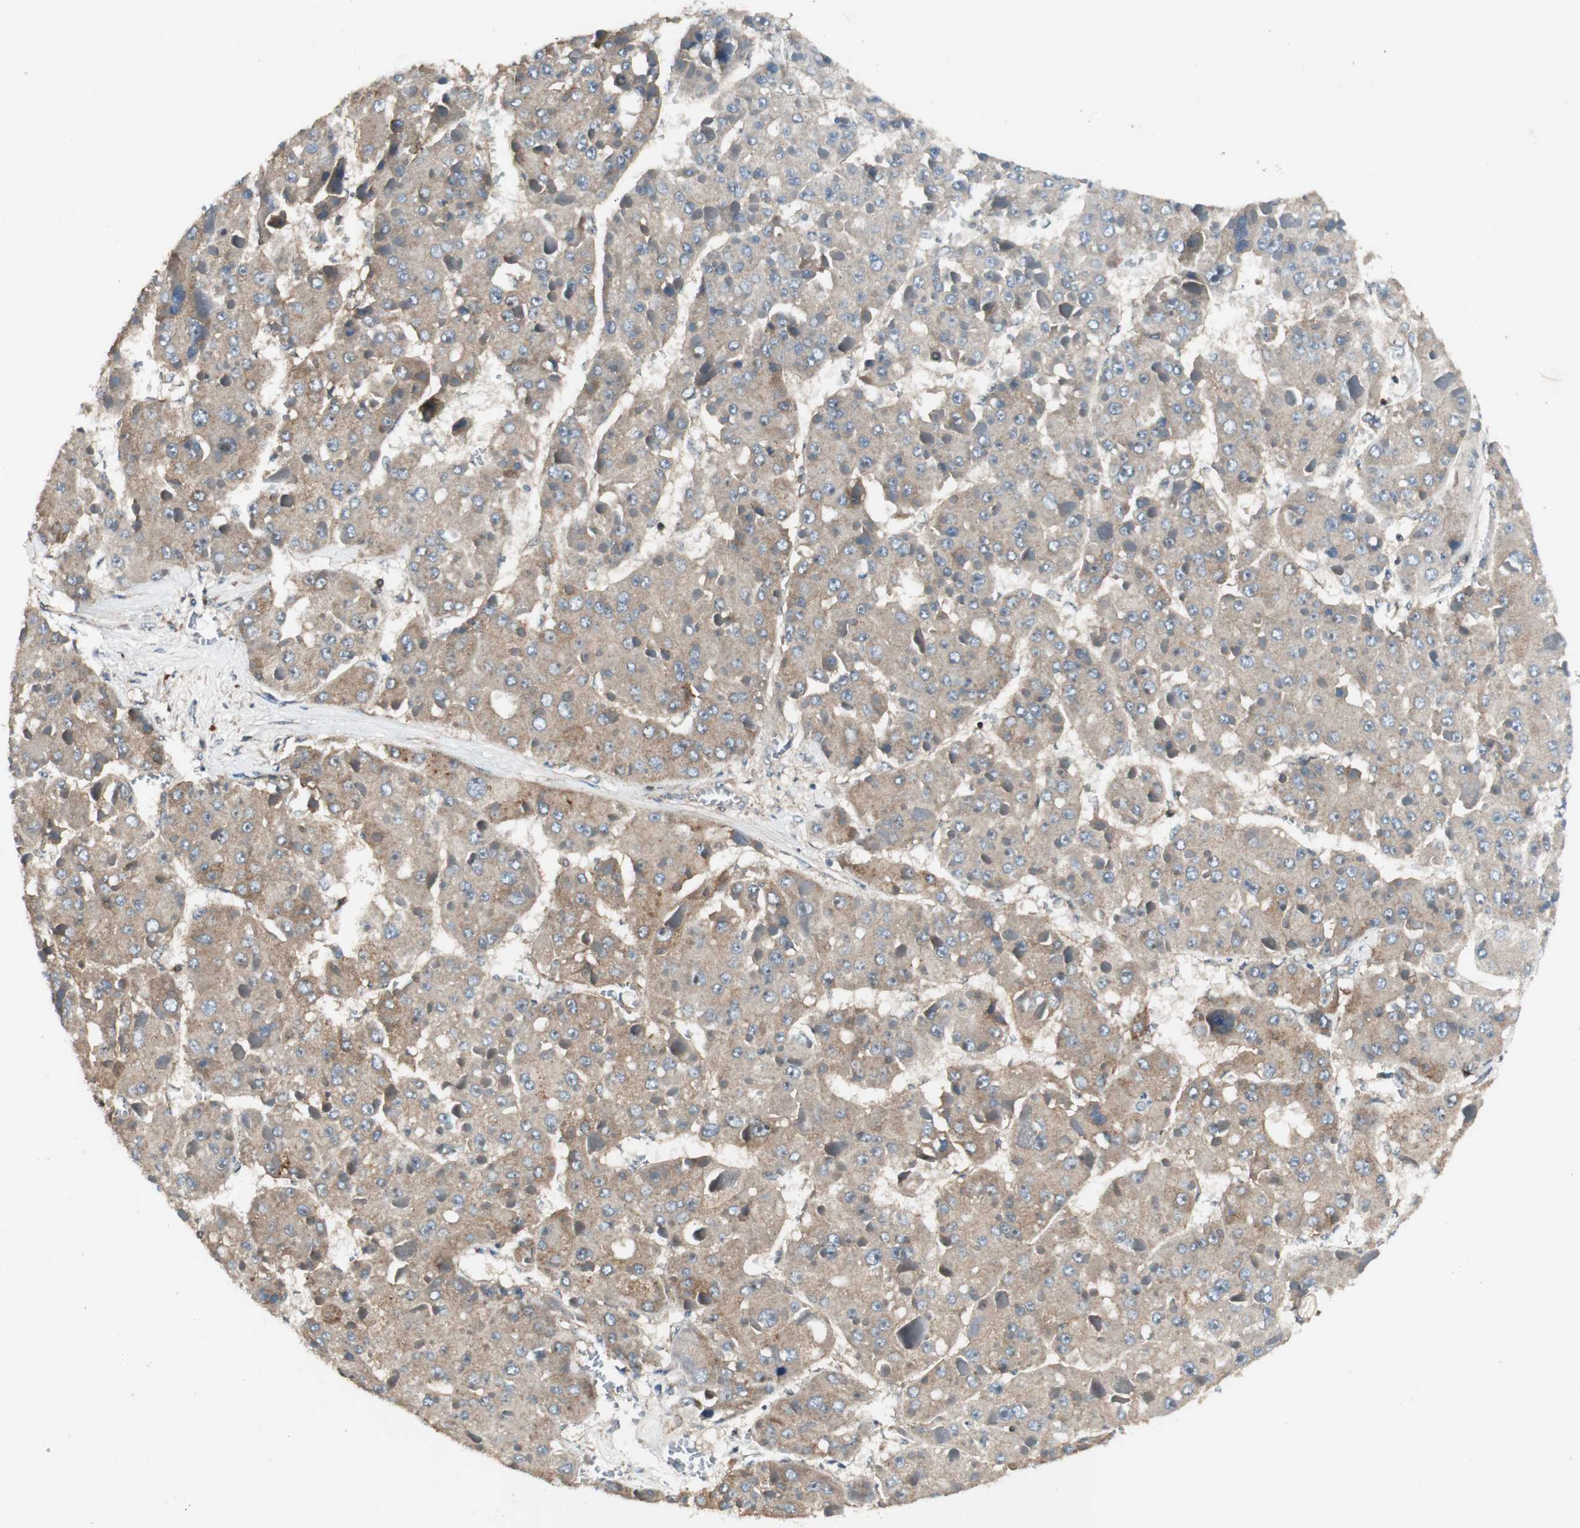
{"staining": {"intensity": "weak", "quantity": "25%-75%", "location": "cytoplasmic/membranous"}, "tissue": "liver cancer", "cell_type": "Tumor cells", "image_type": "cancer", "snomed": [{"axis": "morphology", "description": "Carcinoma, Hepatocellular, NOS"}, {"axis": "topography", "description": "Liver"}], "caption": "This image displays liver hepatocellular carcinoma stained with immunohistochemistry (IHC) to label a protein in brown. The cytoplasmic/membranous of tumor cells show weak positivity for the protein. Nuclei are counter-stained blue.", "gene": "BTN3A3", "patient": {"sex": "female", "age": 73}}